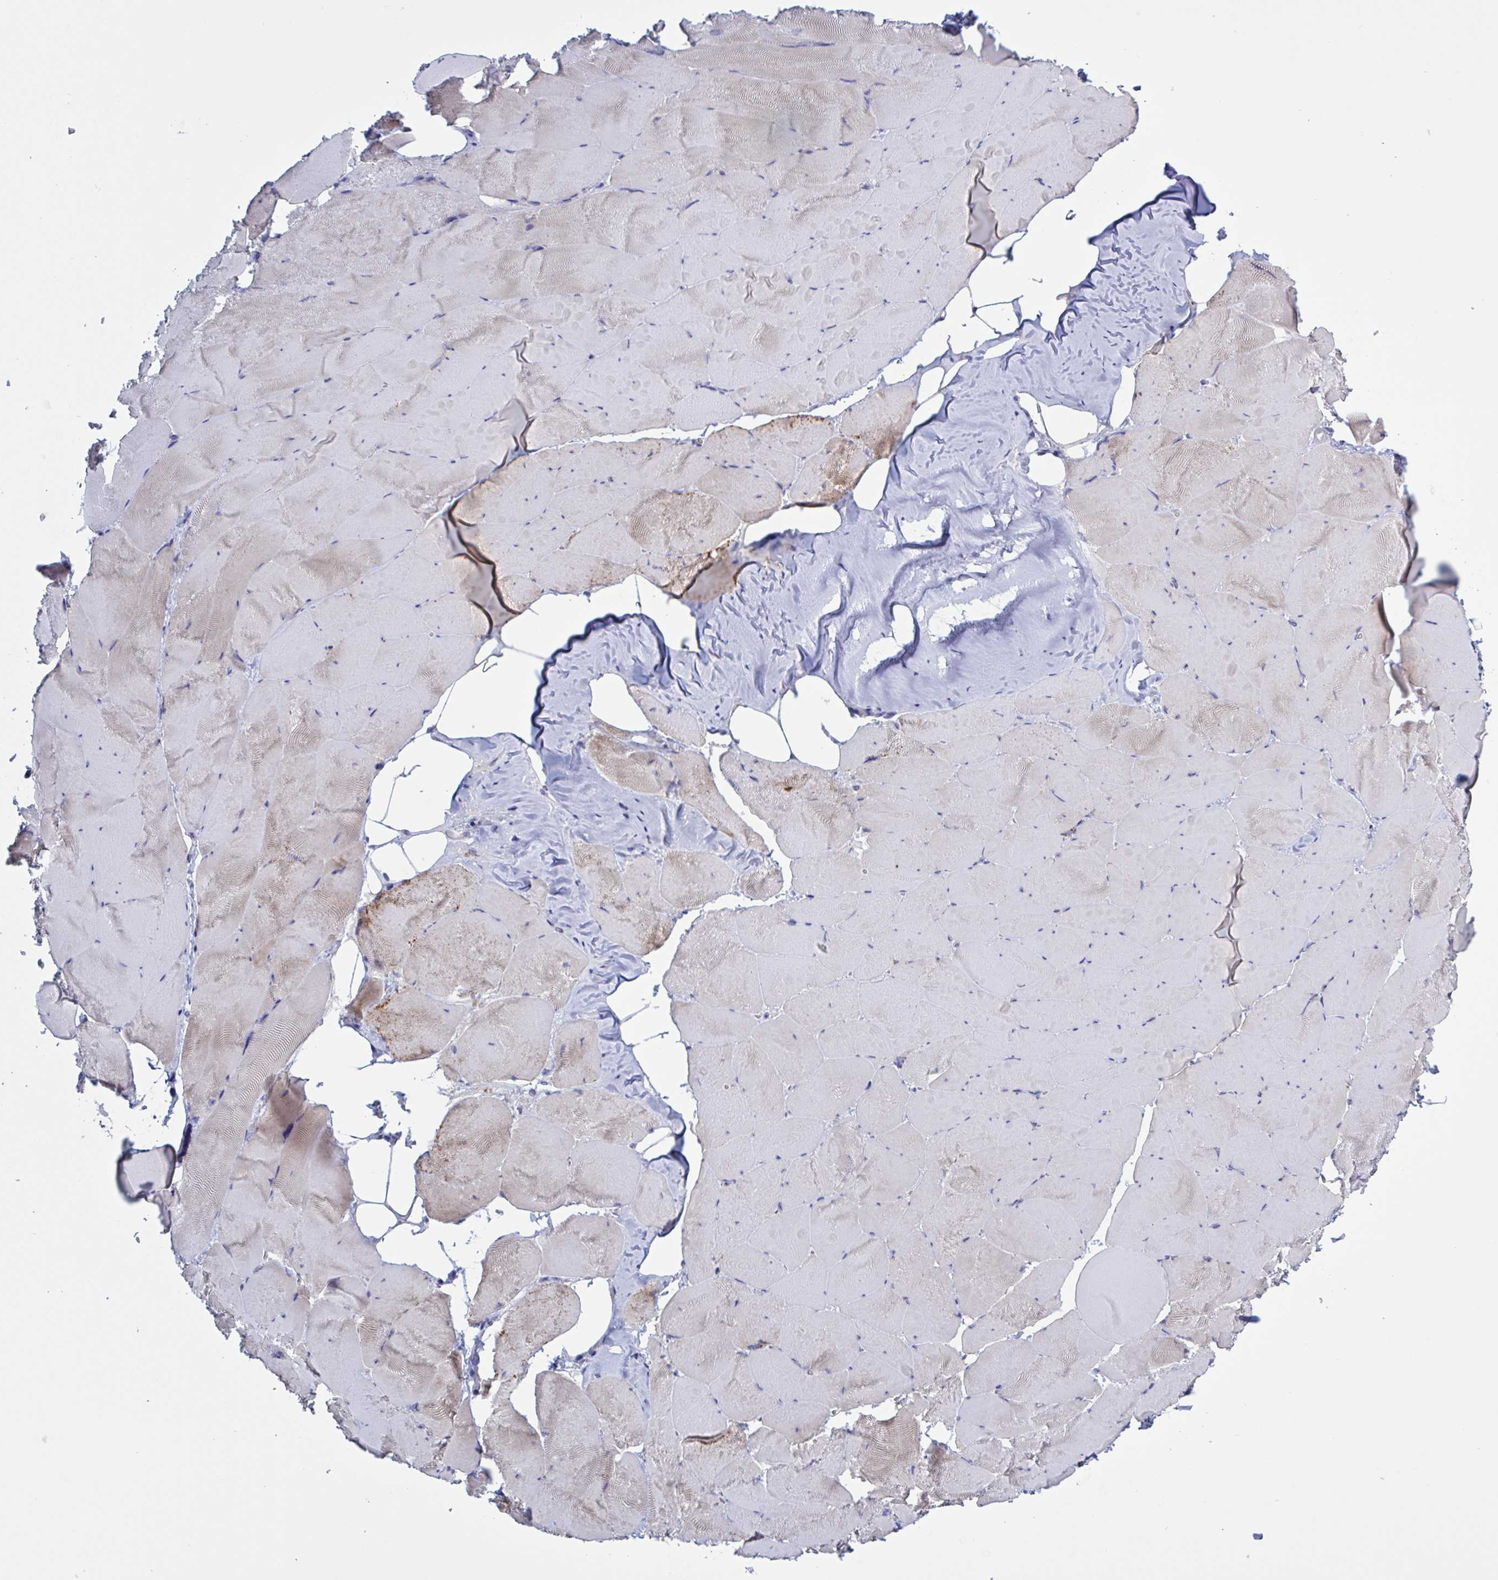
{"staining": {"intensity": "moderate", "quantity": "<25%", "location": "cytoplasmic/membranous"}, "tissue": "skeletal muscle", "cell_type": "Myocytes", "image_type": "normal", "snomed": [{"axis": "morphology", "description": "Normal tissue, NOS"}, {"axis": "topography", "description": "Skeletal muscle"}], "caption": "An image showing moderate cytoplasmic/membranous positivity in approximately <25% of myocytes in benign skeletal muscle, as visualized by brown immunohistochemical staining.", "gene": "ST14", "patient": {"sex": "female", "age": 64}}